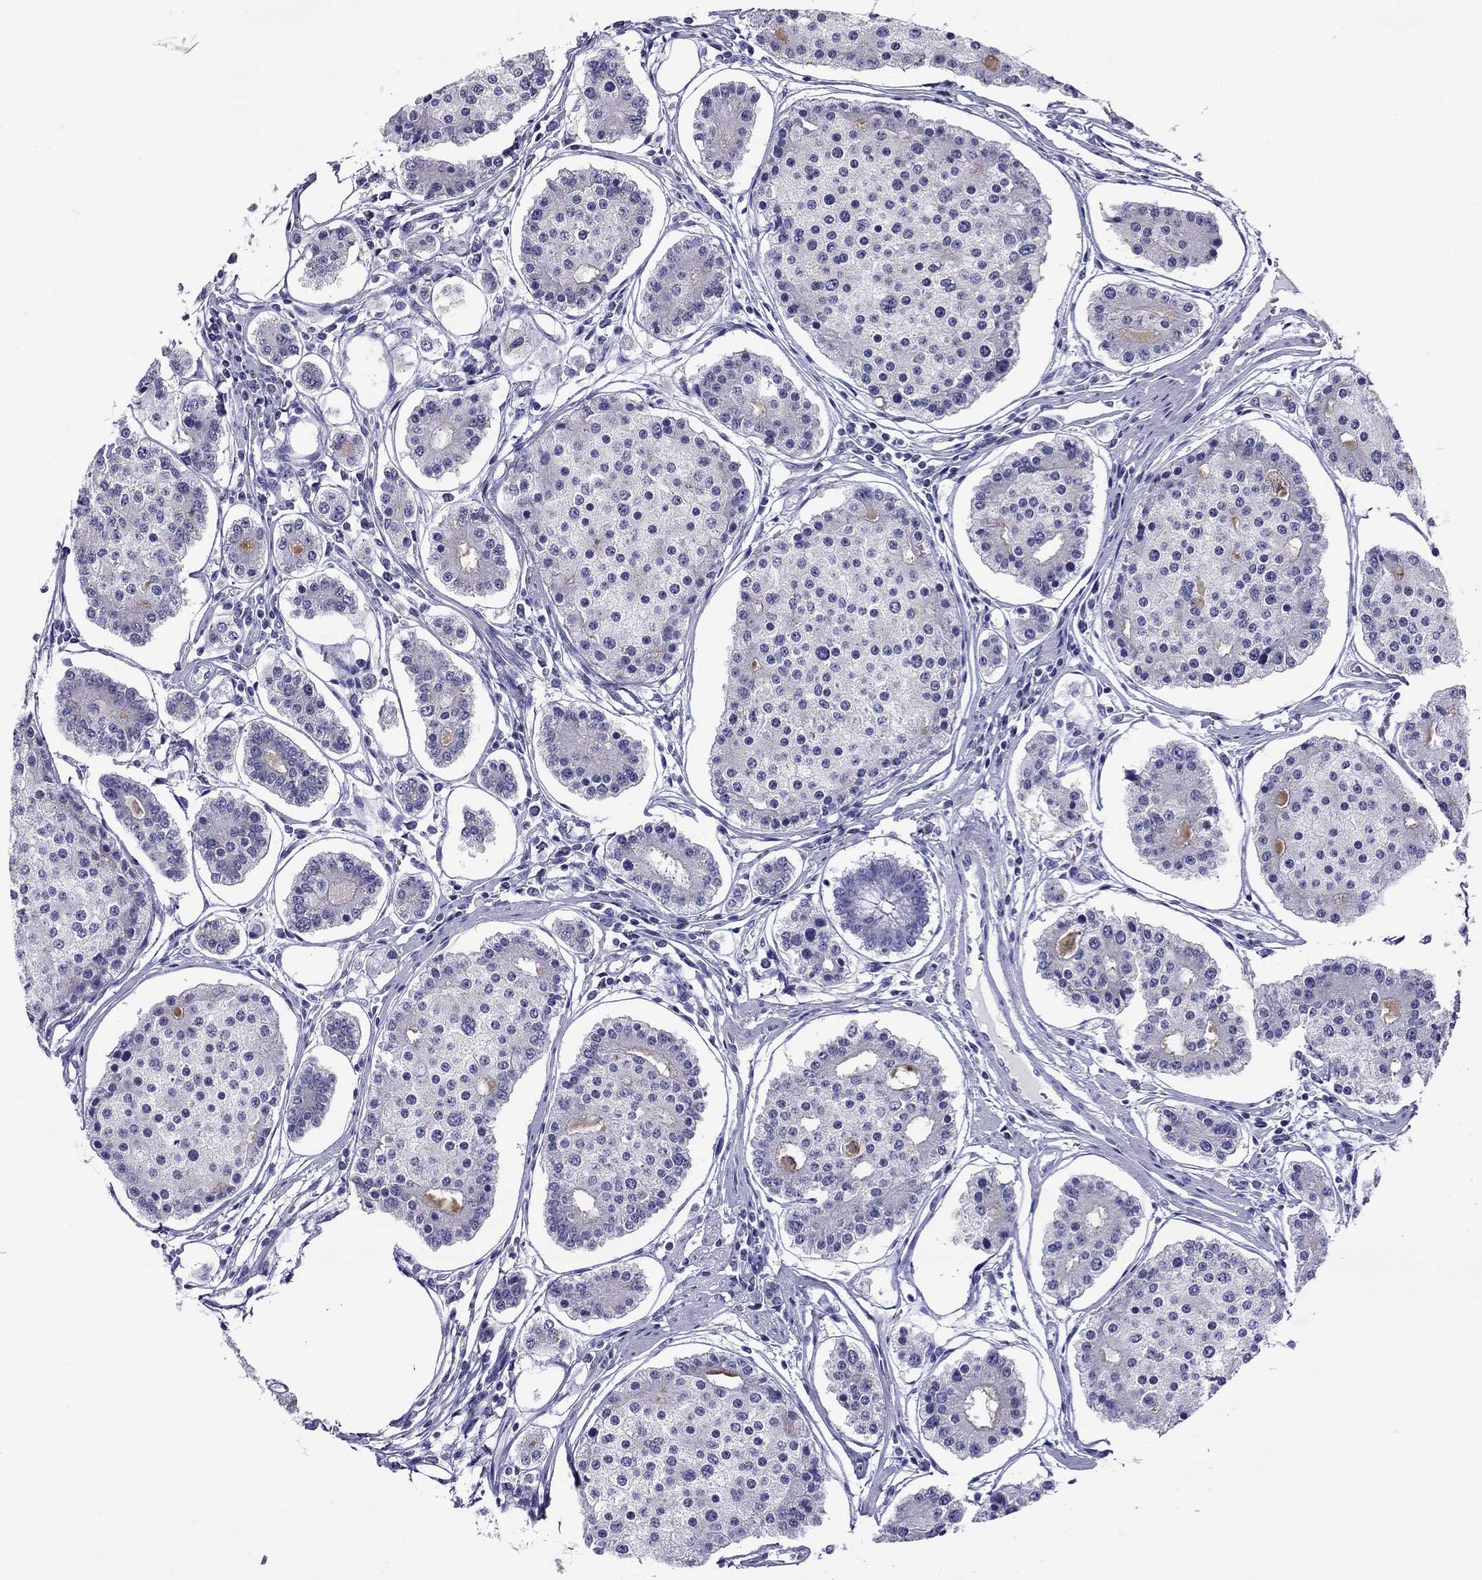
{"staining": {"intensity": "negative", "quantity": "none", "location": "none"}, "tissue": "carcinoid", "cell_type": "Tumor cells", "image_type": "cancer", "snomed": [{"axis": "morphology", "description": "Carcinoid, malignant, NOS"}, {"axis": "topography", "description": "Small intestine"}], "caption": "Photomicrograph shows no protein staining in tumor cells of carcinoid (malignant) tissue.", "gene": "SLC46A2", "patient": {"sex": "female", "age": 65}}